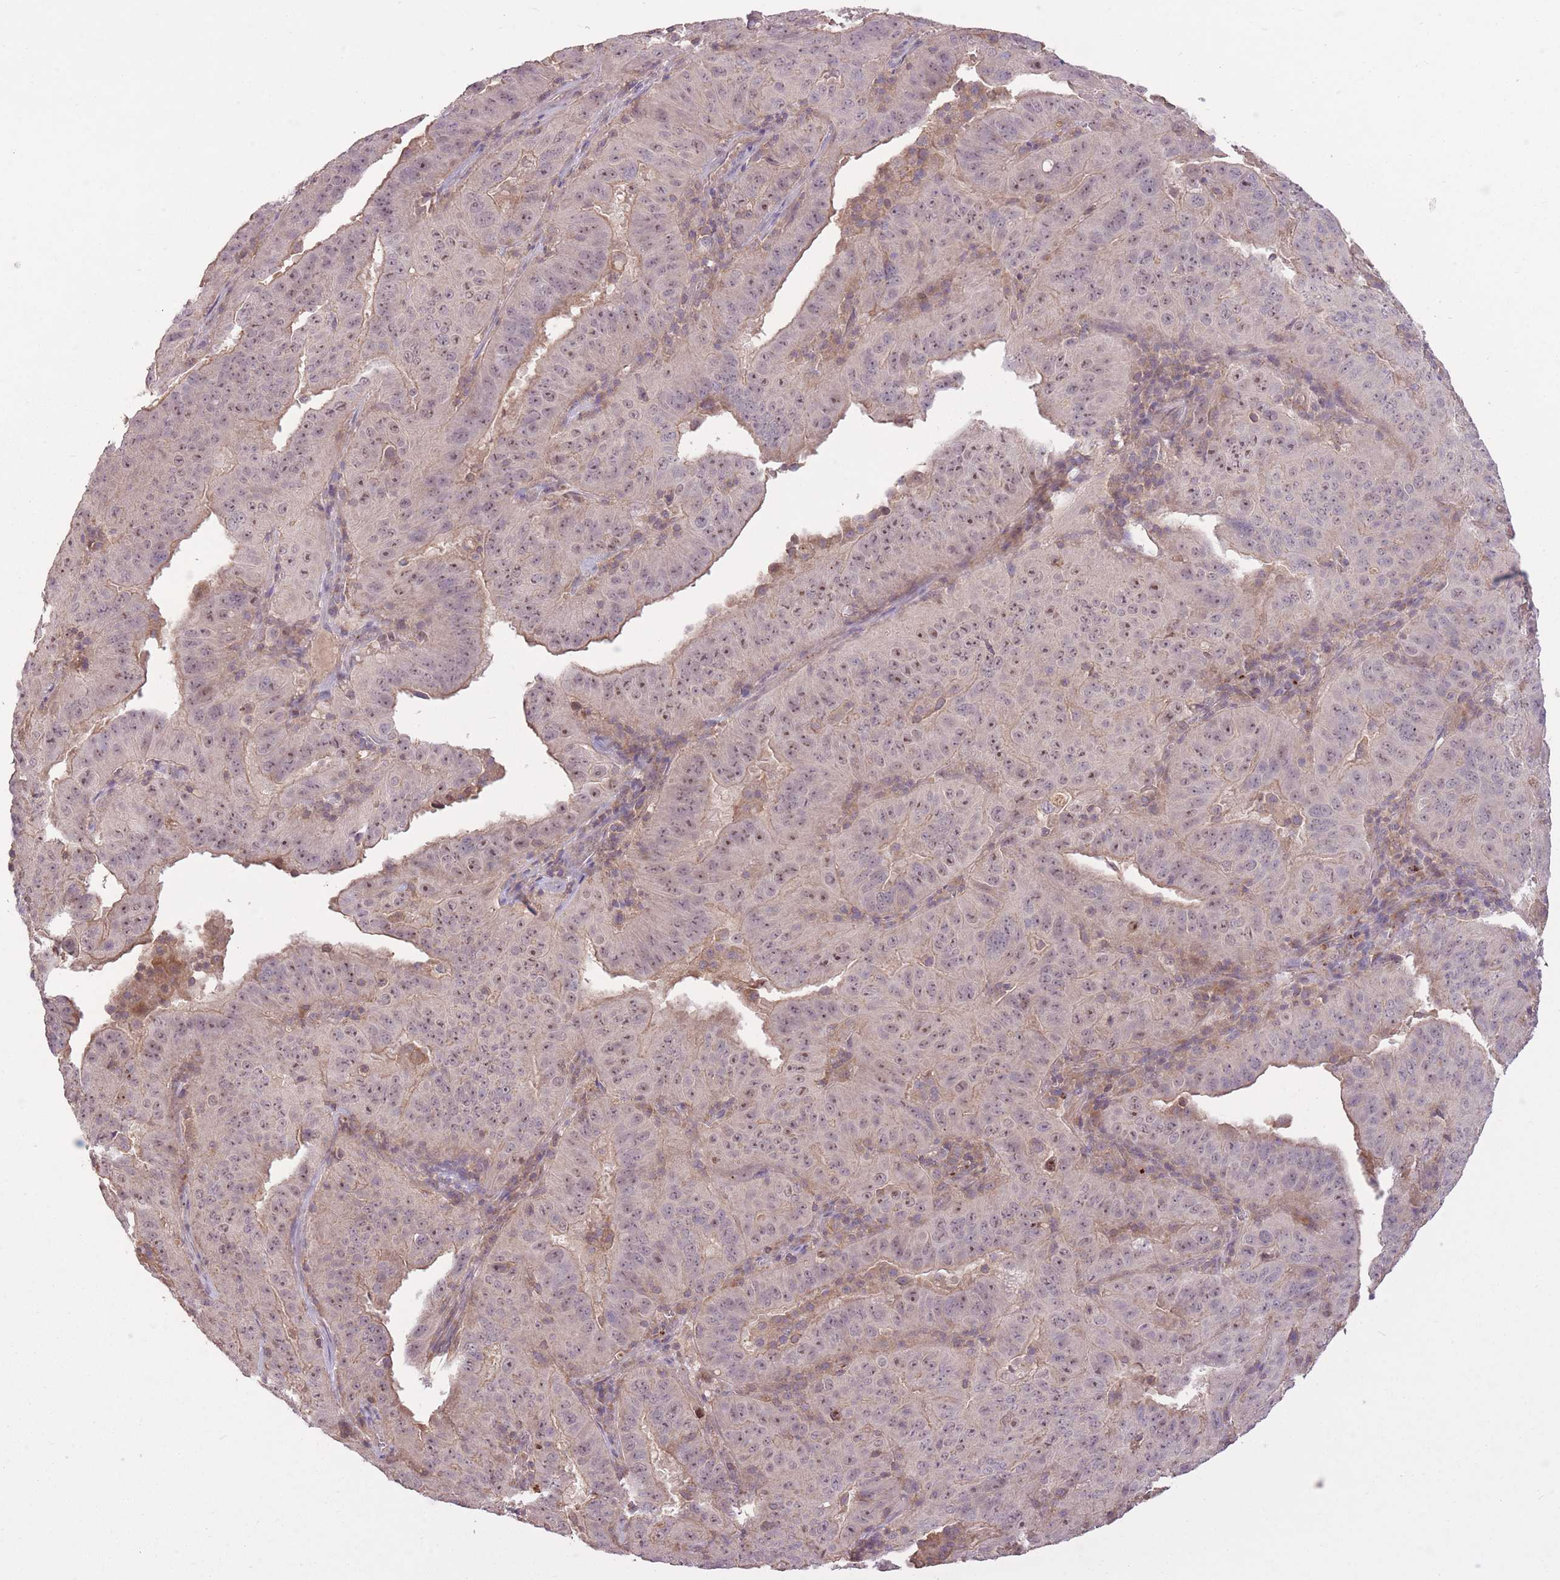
{"staining": {"intensity": "weak", "quantity": "25%-75%", "location": "nuclear"}, "tissue": "pancreatic cancer", "cell_type": "Tumor cells", "image_type": "cancer", "snomed": [{"axis": "morphology", "description": "Adenocarcinoma, NOS"}, {"axis": "topography", "description": "Pancreas"}], "caption": "A low amount of weak nuclear staining is identified in about 25%-75% of tumor cells in pancreatic cancer (adenocarcinoma) tissue.", "gene": "POLR3F", "patient": {"sex": "male", "age": 63}}